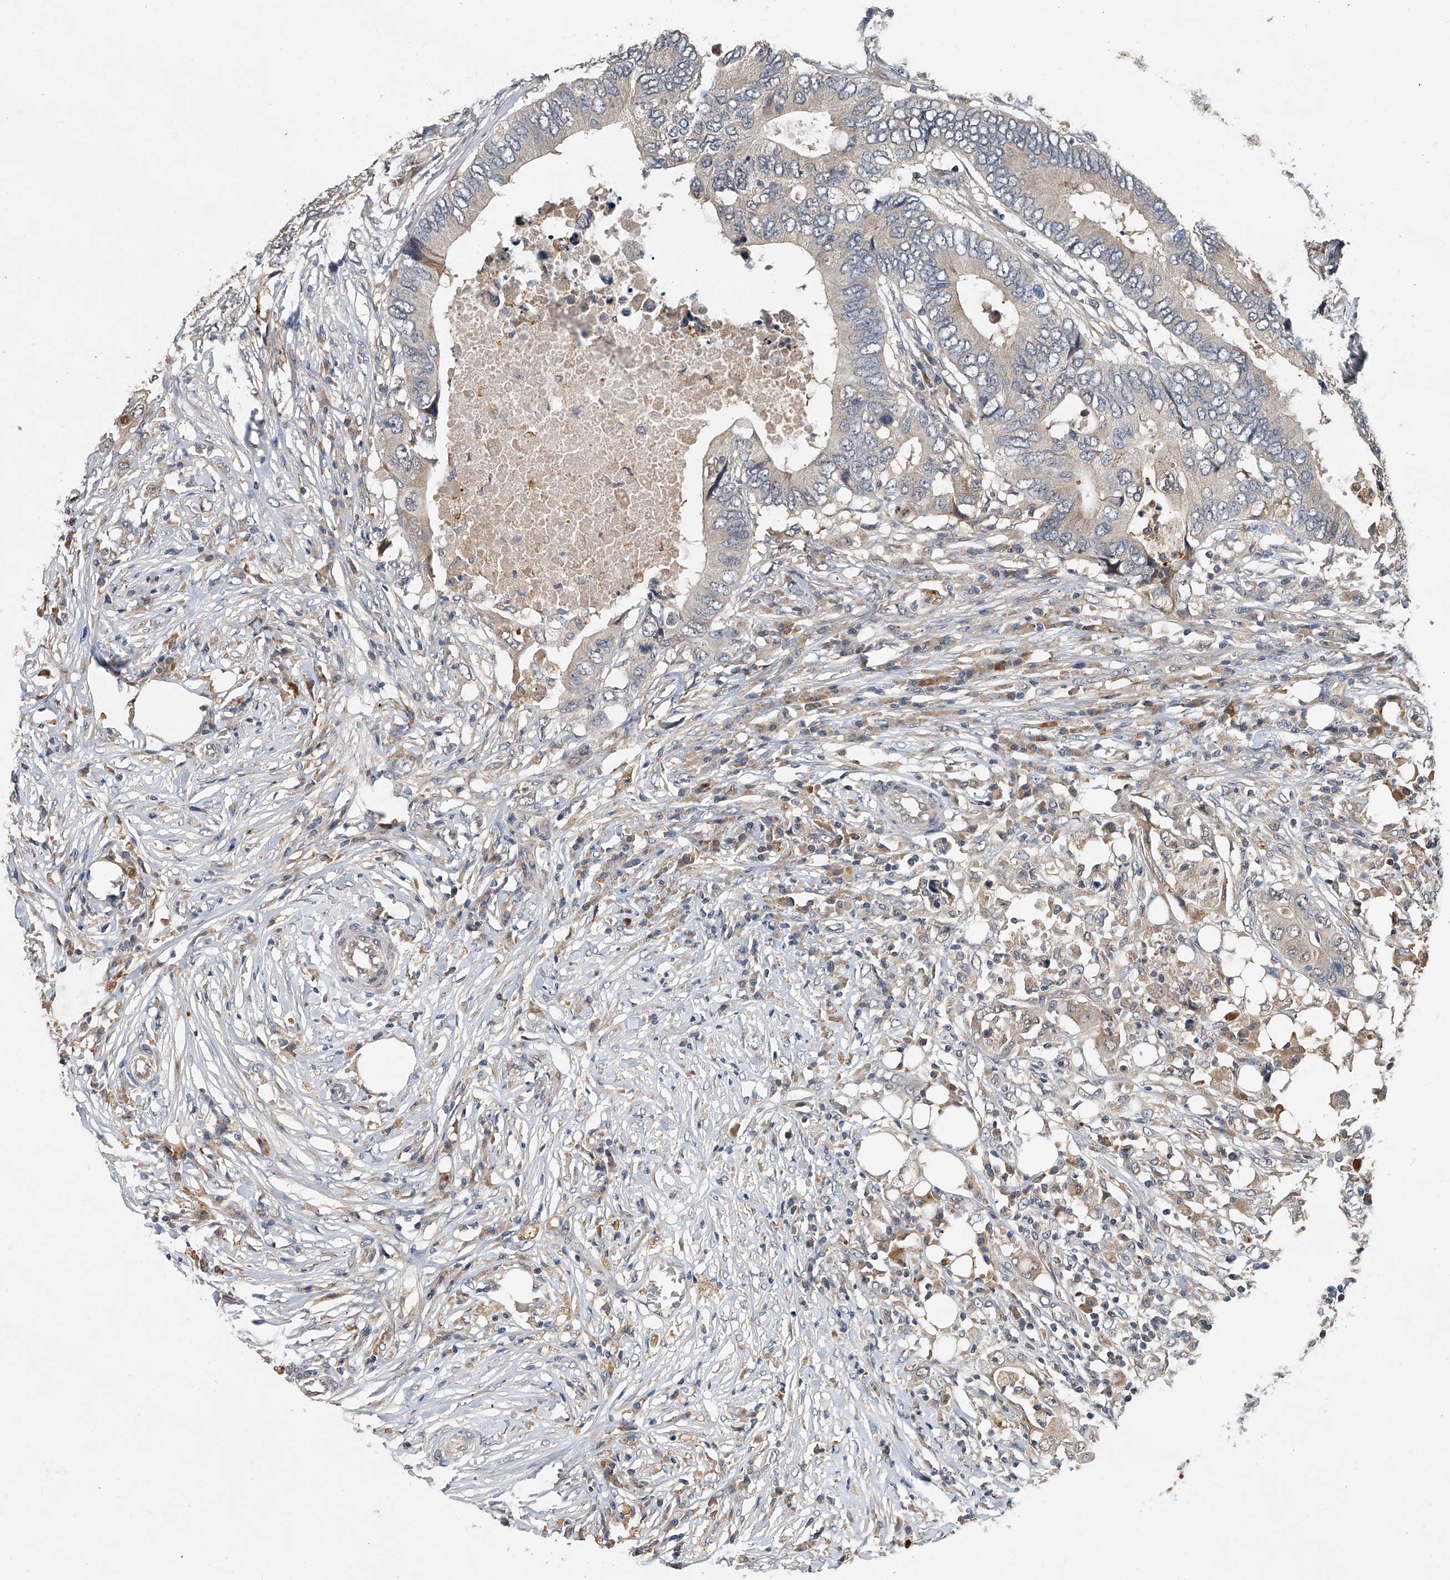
{"staining": {"intensity": "negative", "quantity": "none", "location": "none"}, "tissue": "colorectal cancer", "cell_type": "Tumor cells", "image_type": "cancer", "snomed": [{"axis": "morphology", "description": "Adenocarcinoma, NOS"}, {"axis": "topography", "description": "Colon"}], "caption": "Adenocarcinoma (colorectal) was stained to show a protein in brown. There is no significant expression in tumor cells.", "gene": "JAG2", "patient": {"sex": "male", "age": 71}}